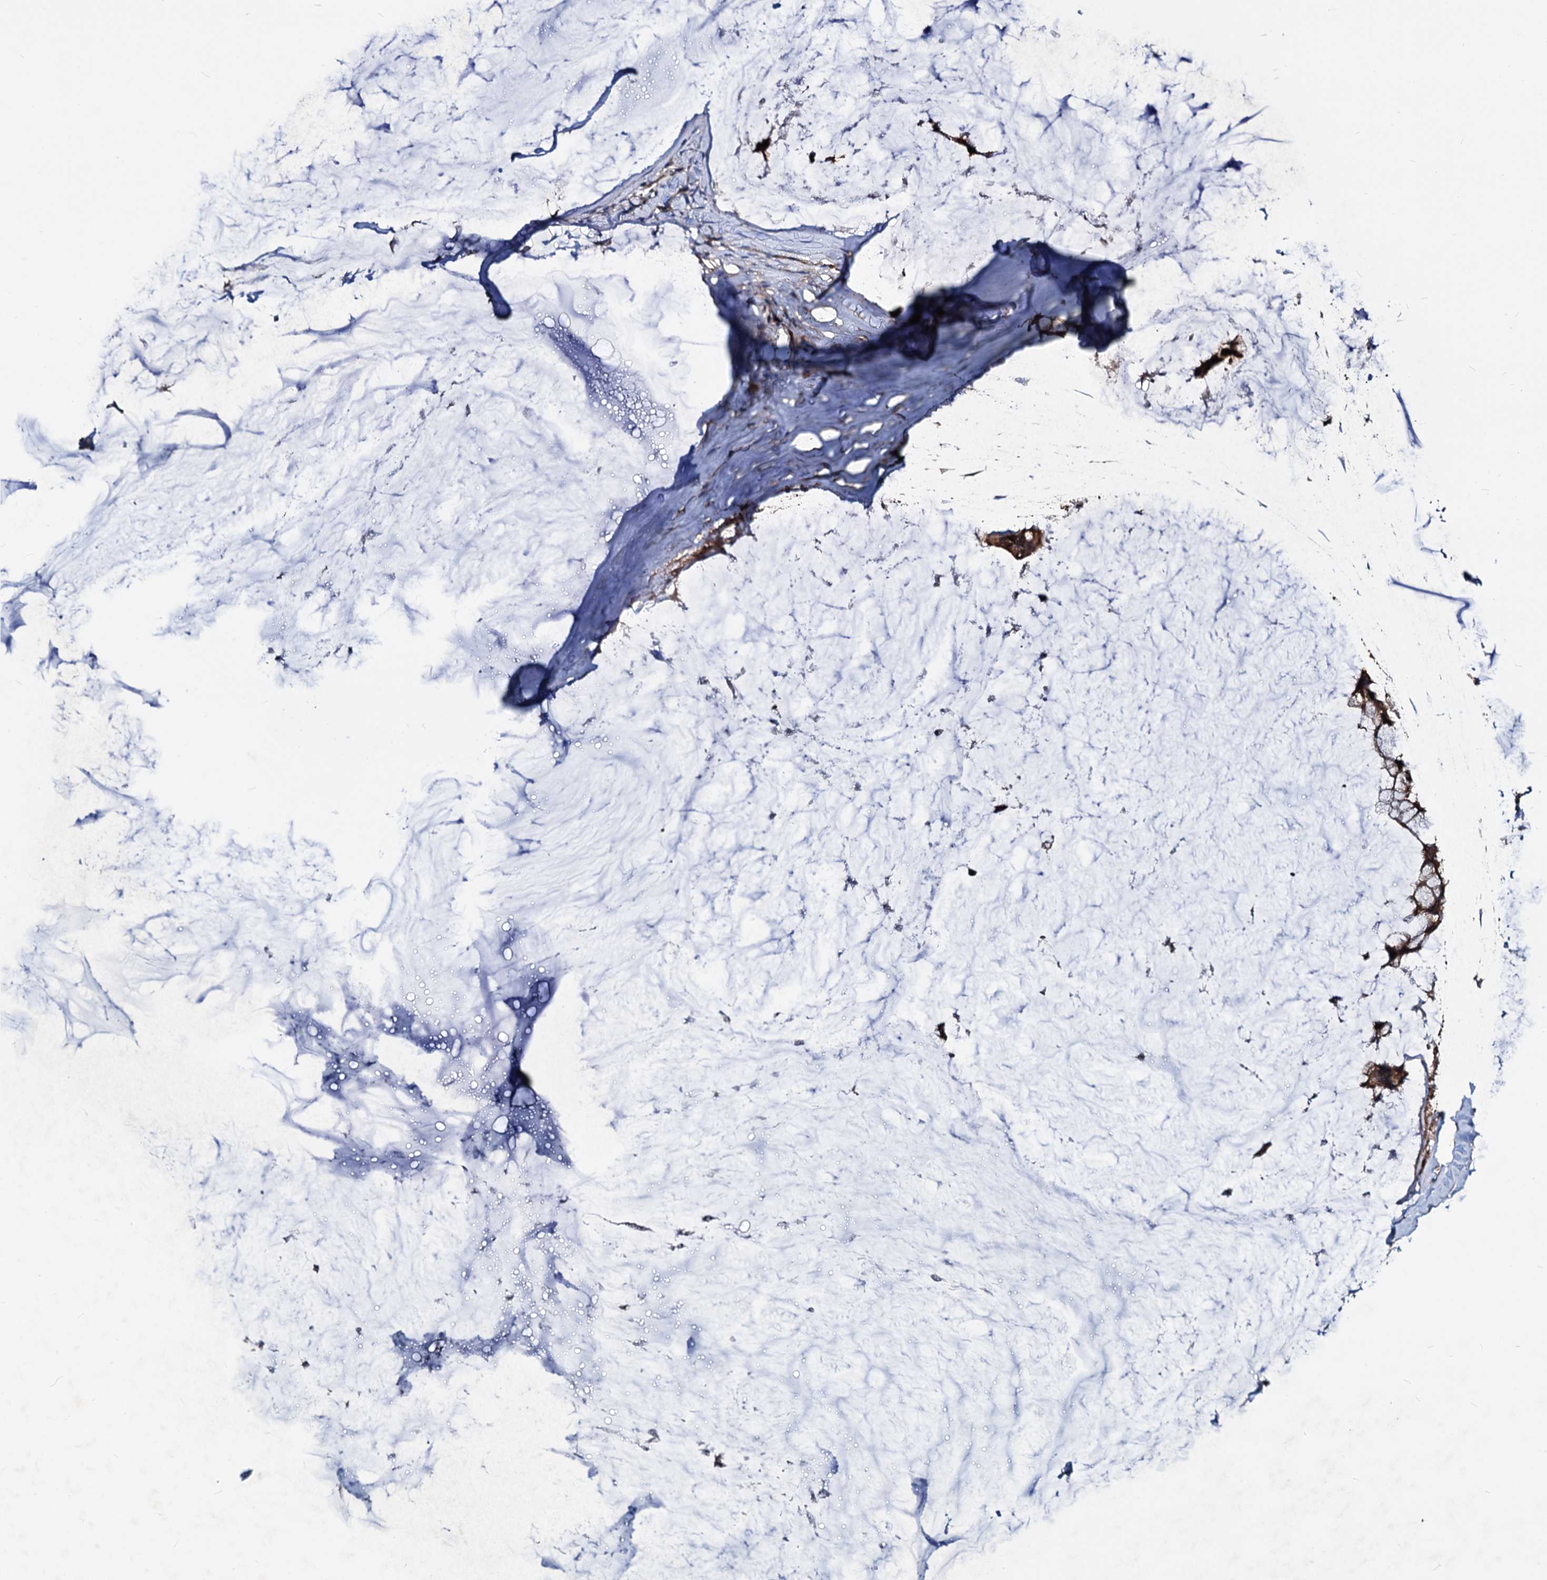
{"staining": {"intensity": "strong", "quantity": ">75%", "location": "cytoplasmic/membranous"}, "tissue": "ovarian cancer", "cell_type": "Tumor cells", "image_type": "cancer", "snomed": [{"axis": "morphology", "description": "Cystadenocarcinoma, mucinous, NOS"}, {"axis": "topography", "description": "Ovary"}], "caption": "Immunohistochemical staining of ovarian mucinous cystadenocarcinoma exhibits high levels of strong cytoplasmic/membranous positivity in approximately >75% of tumor cells. The protein of interest is shown in brown color, while the nuclei are stained blue.", "gene": "IDI1", "patient": {"sex": "female", "age": 39}}